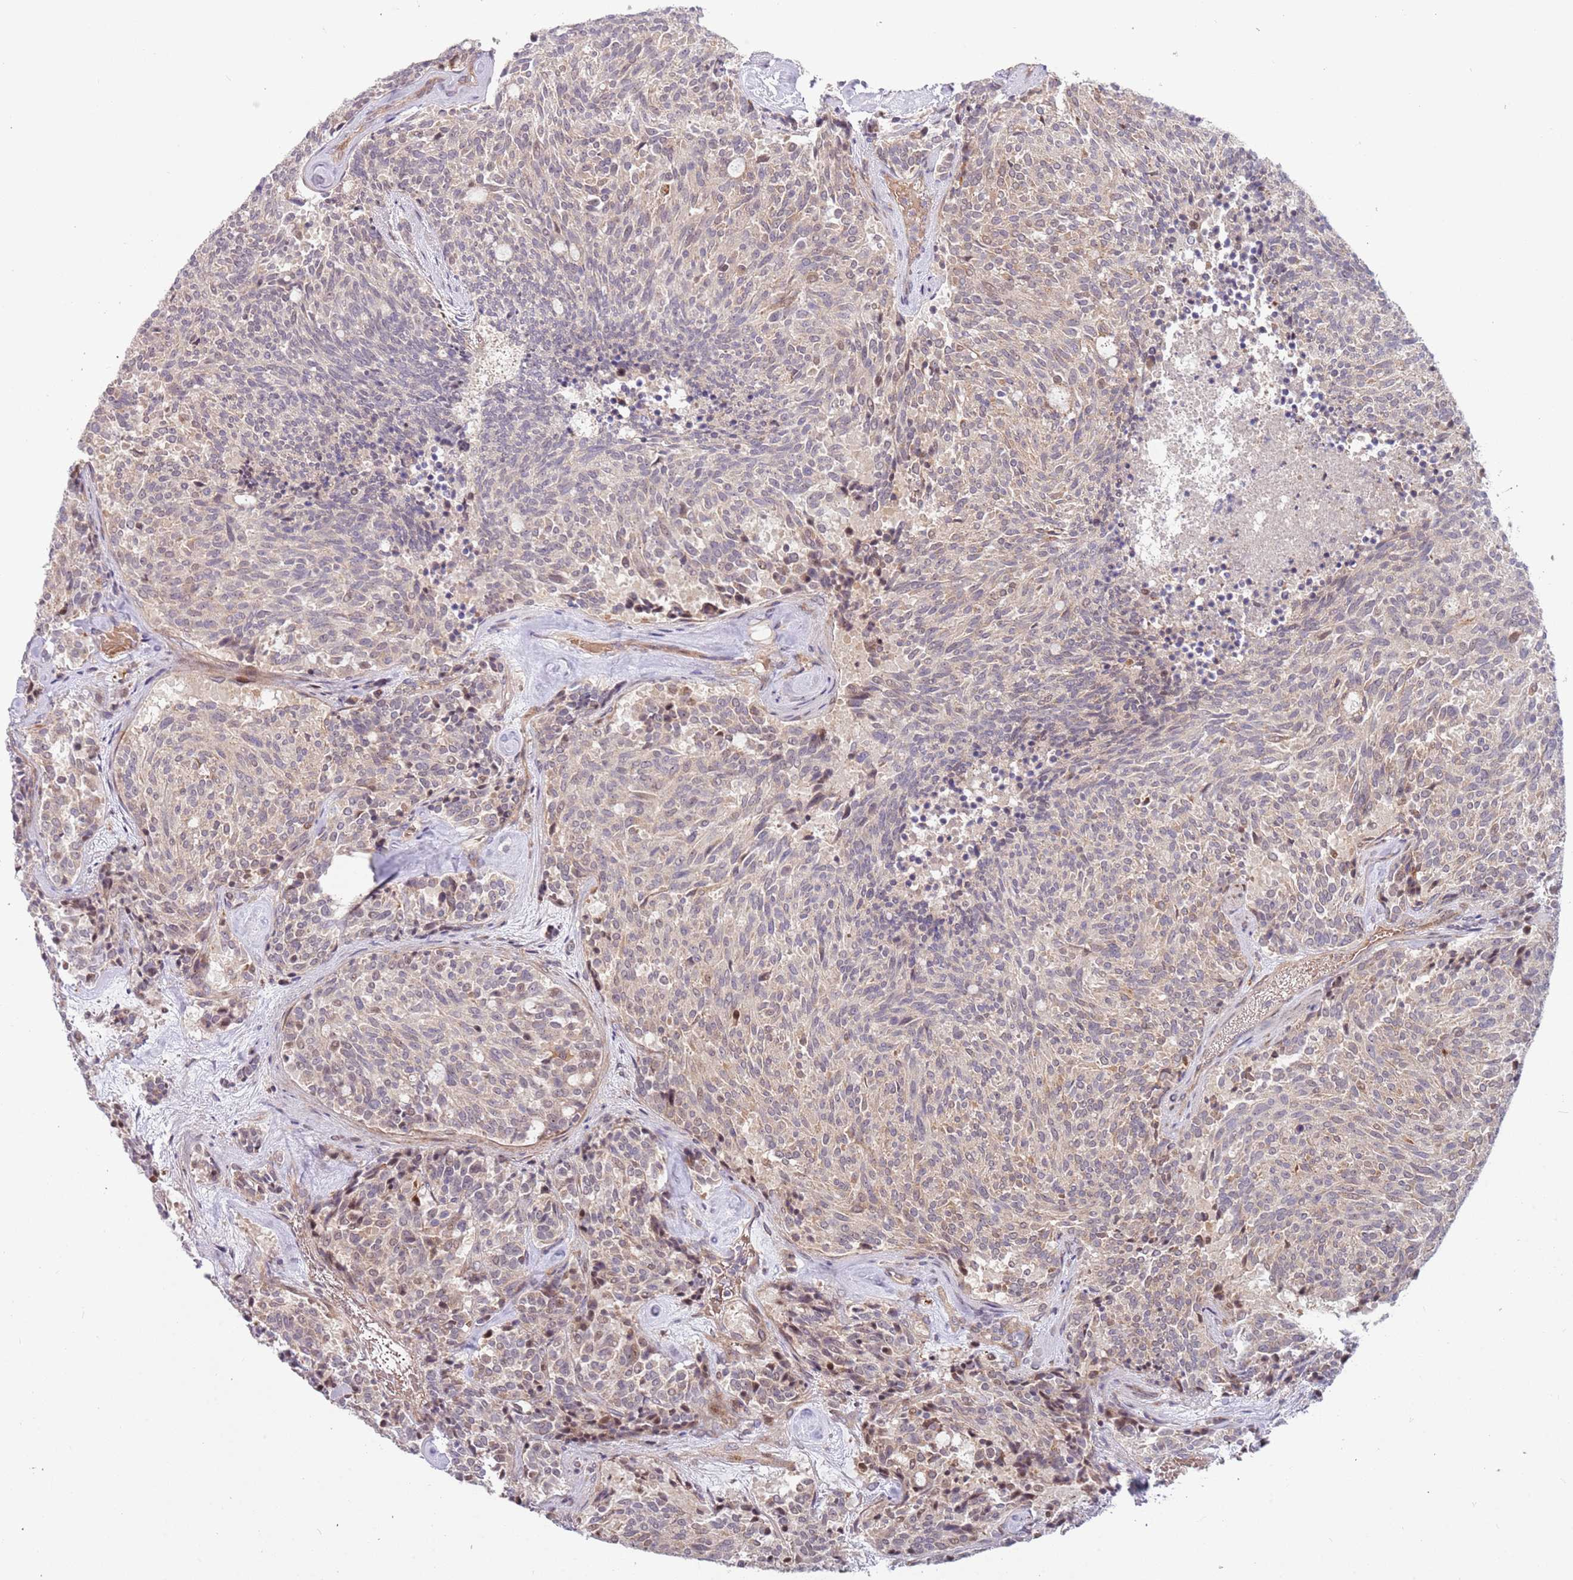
{"staining": {"intensity": "weak", "quantity": "<25%", "location": "cytoplasmic/membranous,nuclear"}, "tissue": "carcinoid", "cell_type": "Tumor cells", "image_type": "cancer", "snomed": [{"axis": "morphology", "description": "Carcinoid, malignant, NOS"}, {"axis": "topography", "description": "Pancreas"}], "caption": "Tumor cells show no significant staining in carcinoid (malignant). (DAB immunohistochemistry (IHC) with hematoxylin counter stain).", "gene": "TRAPPC6B", "patient": {"sex": "female", "age": 54}}